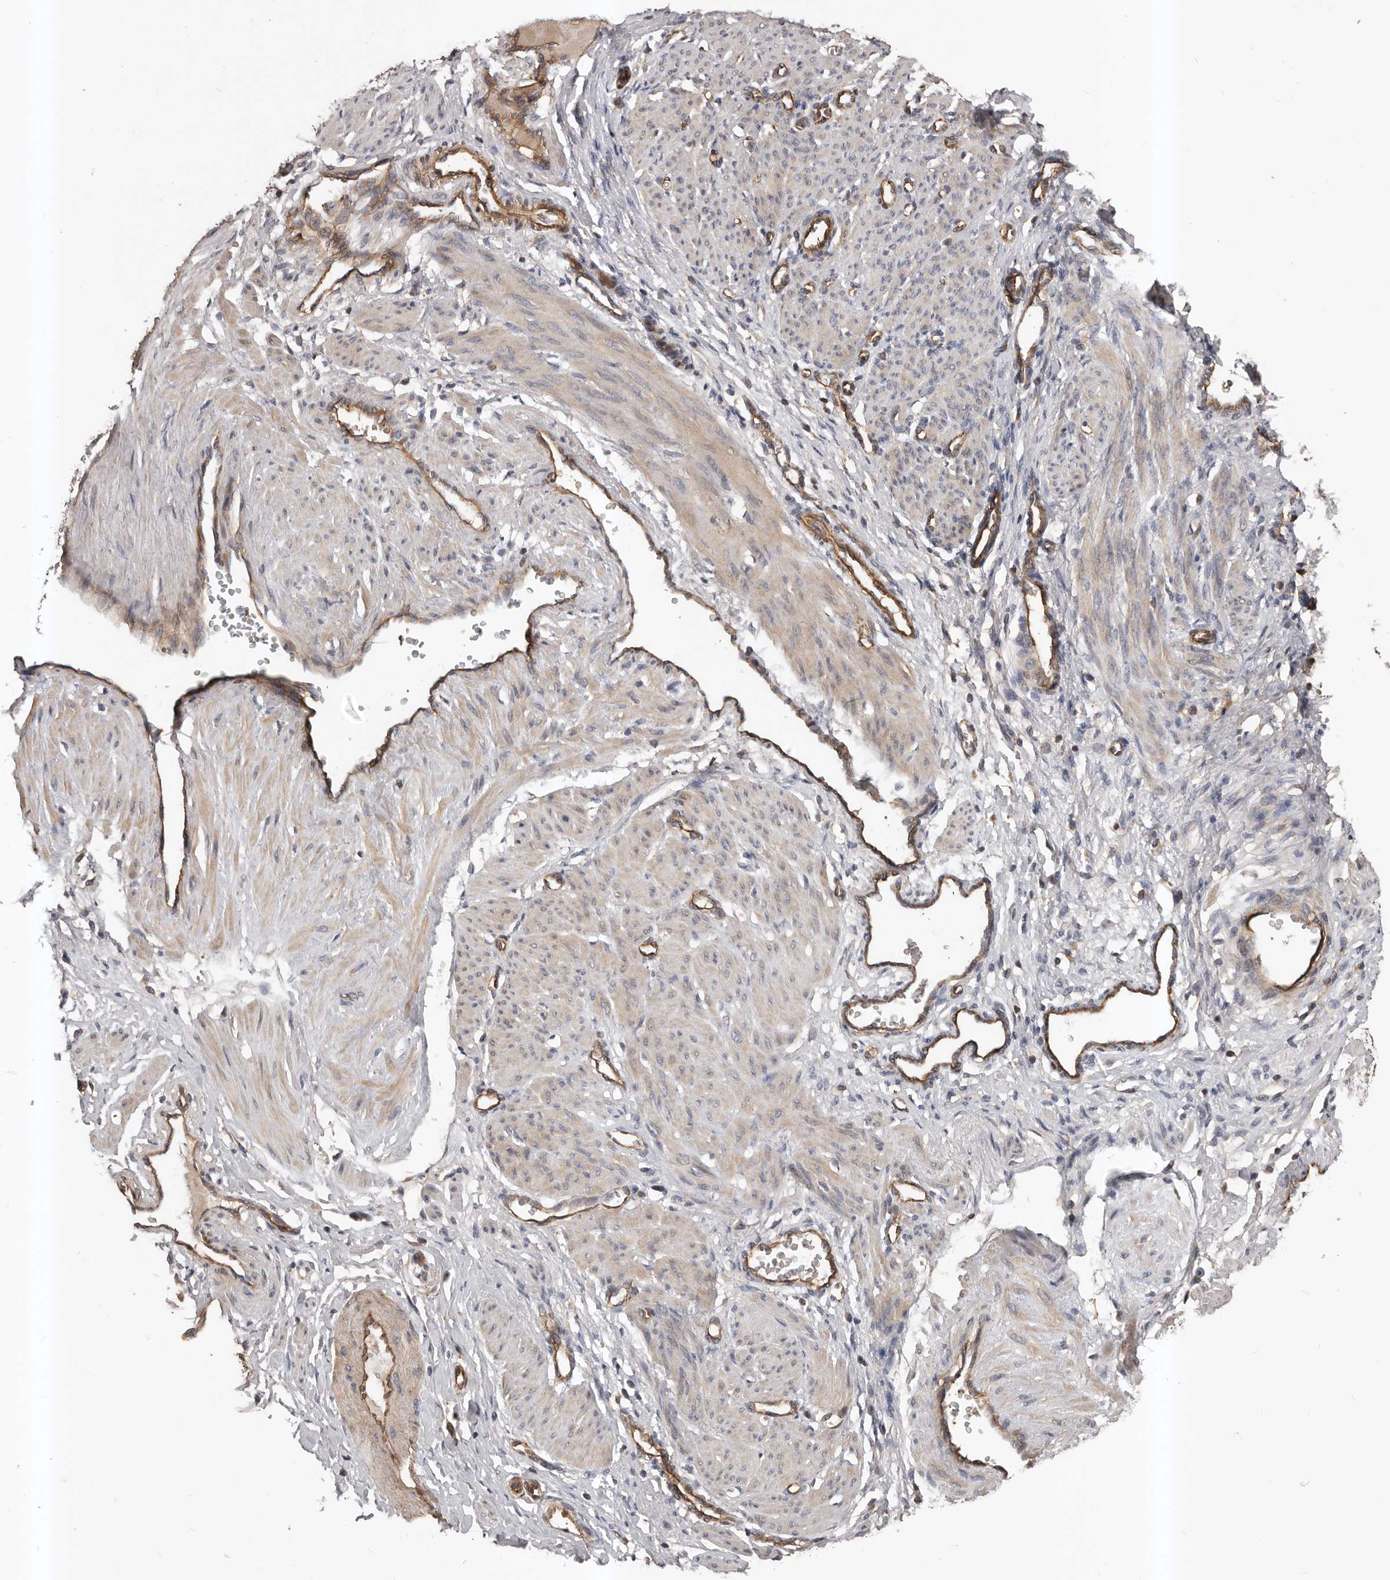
{"staining": {"intensity": "weak", "quantity": "25%-75%", "location": "cytoplasmic/membranous"}, "tissue": "smooth muscle", "cell_type": "Smooth muscle cells", "image_type": "normal", "snomed": [{"axis": "morphology", "description": "Normal tissue, NOS"}, {"axis": "topography", "description": "Endometrium"}], "caption": "Immunohistochemistry staining of unremarkable smooth muscle, which shows low levels of weak cytoplasmic/membranous positivity in approximately 25%-75% of smooth muscle cells indicating weak cytoplasmic/membranous protein expression. The staining was performed using DAB (3,3'-diaminobenzidine) (brown) for protein detection and nuclei were counterstained in hematoxylin (blue).", "gene": "PNRC2", "patient": {"sex": "female", "age": 33}}